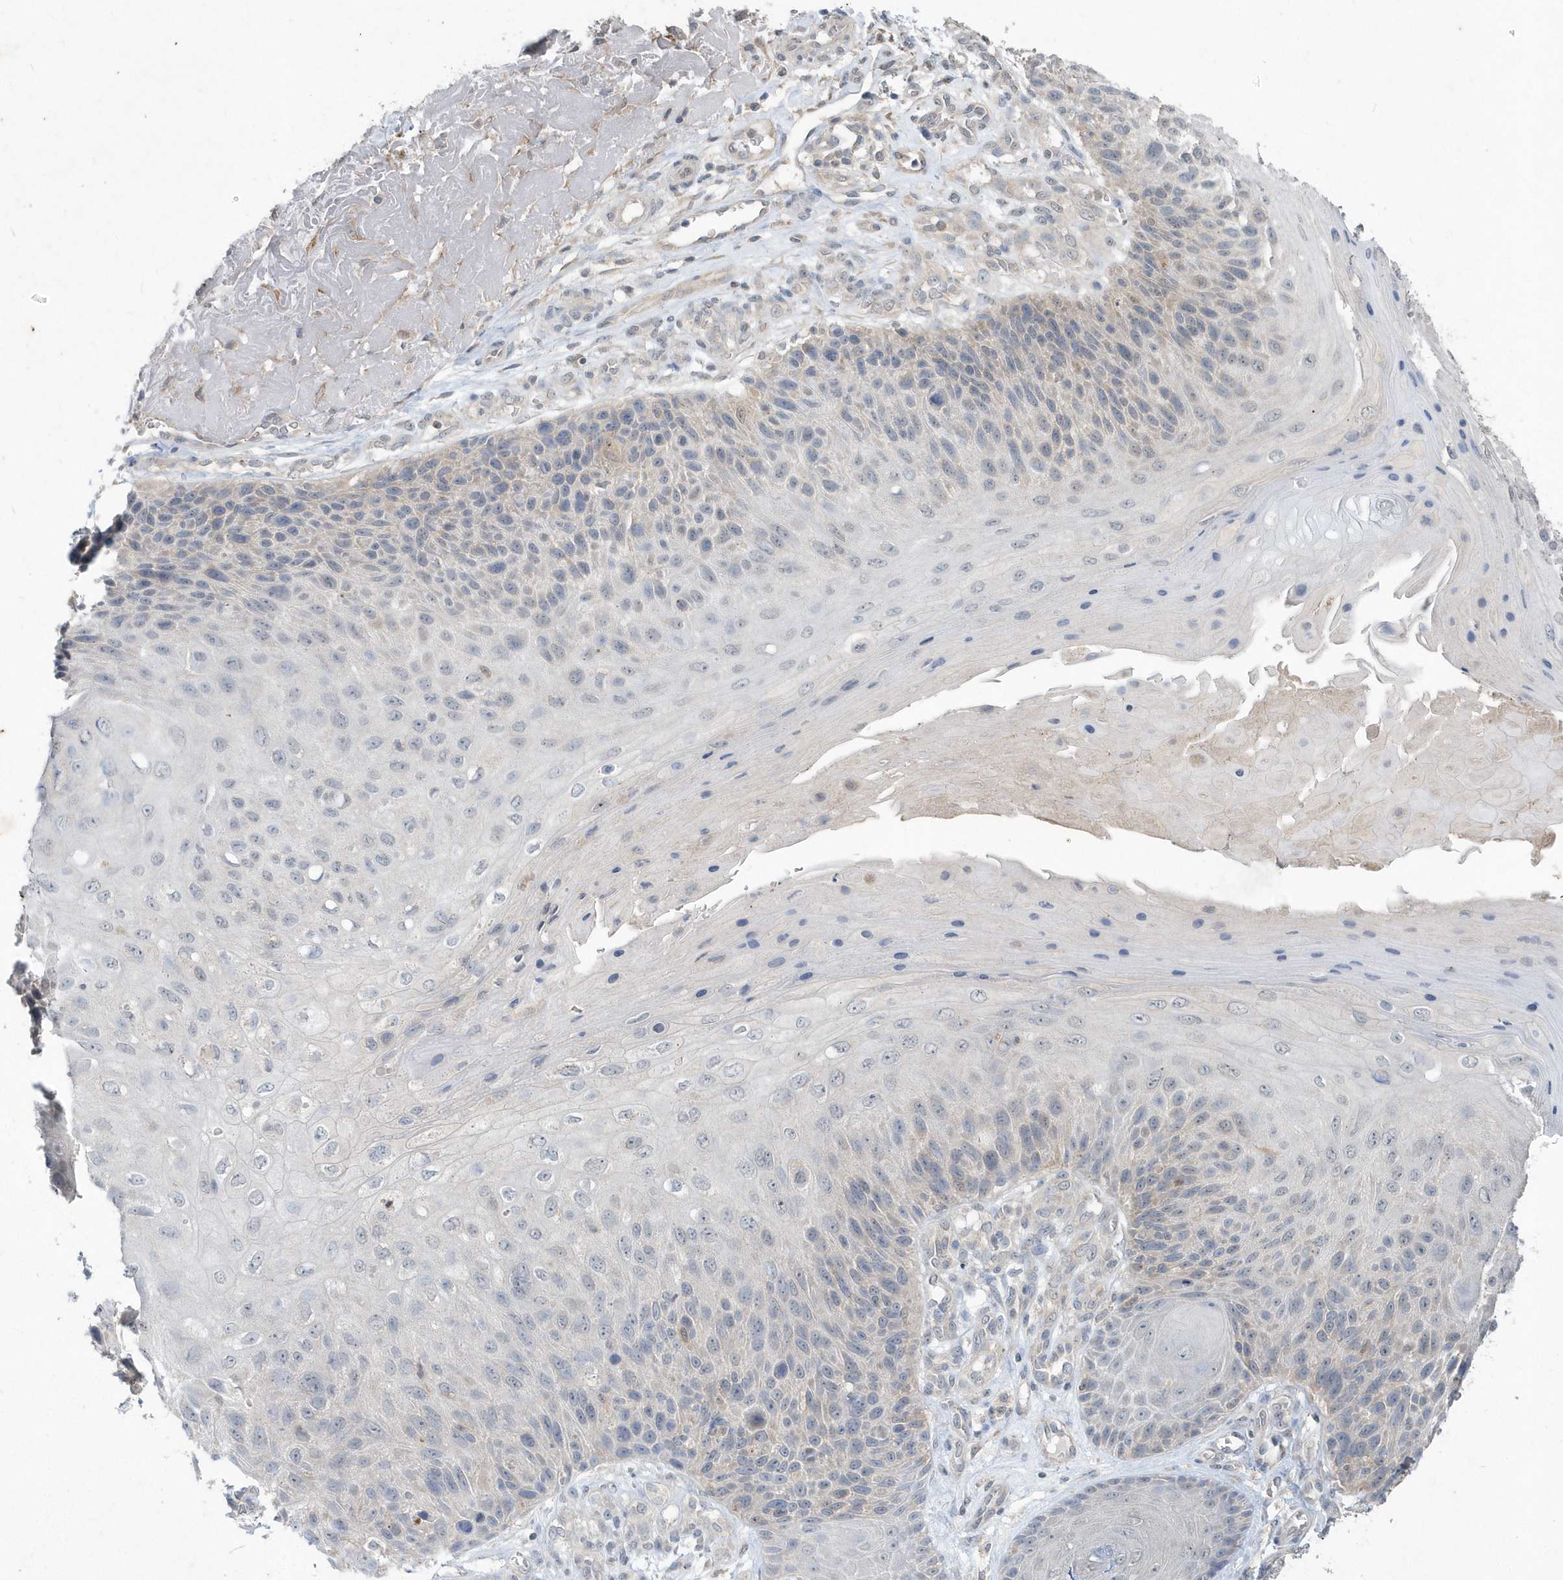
{"staining": {"intensity": "negative", "quantity": "none", "location": "none"}, "tissue": "skin cancer", "cell_type": "Tumor cells", "image_type": "cancer", "snomed": [{"axis": "morphology", "description": "Squamous cell carcinoma, NOS"}, {"axis": "topography", "description": "Skin"}], "caption": "Protein analysis of squamous cell carcinoma (skin) displays no significant staining in tumor cells.", "gene": "AKR7A2", "patient": {"sex": "female", "age": 88}}